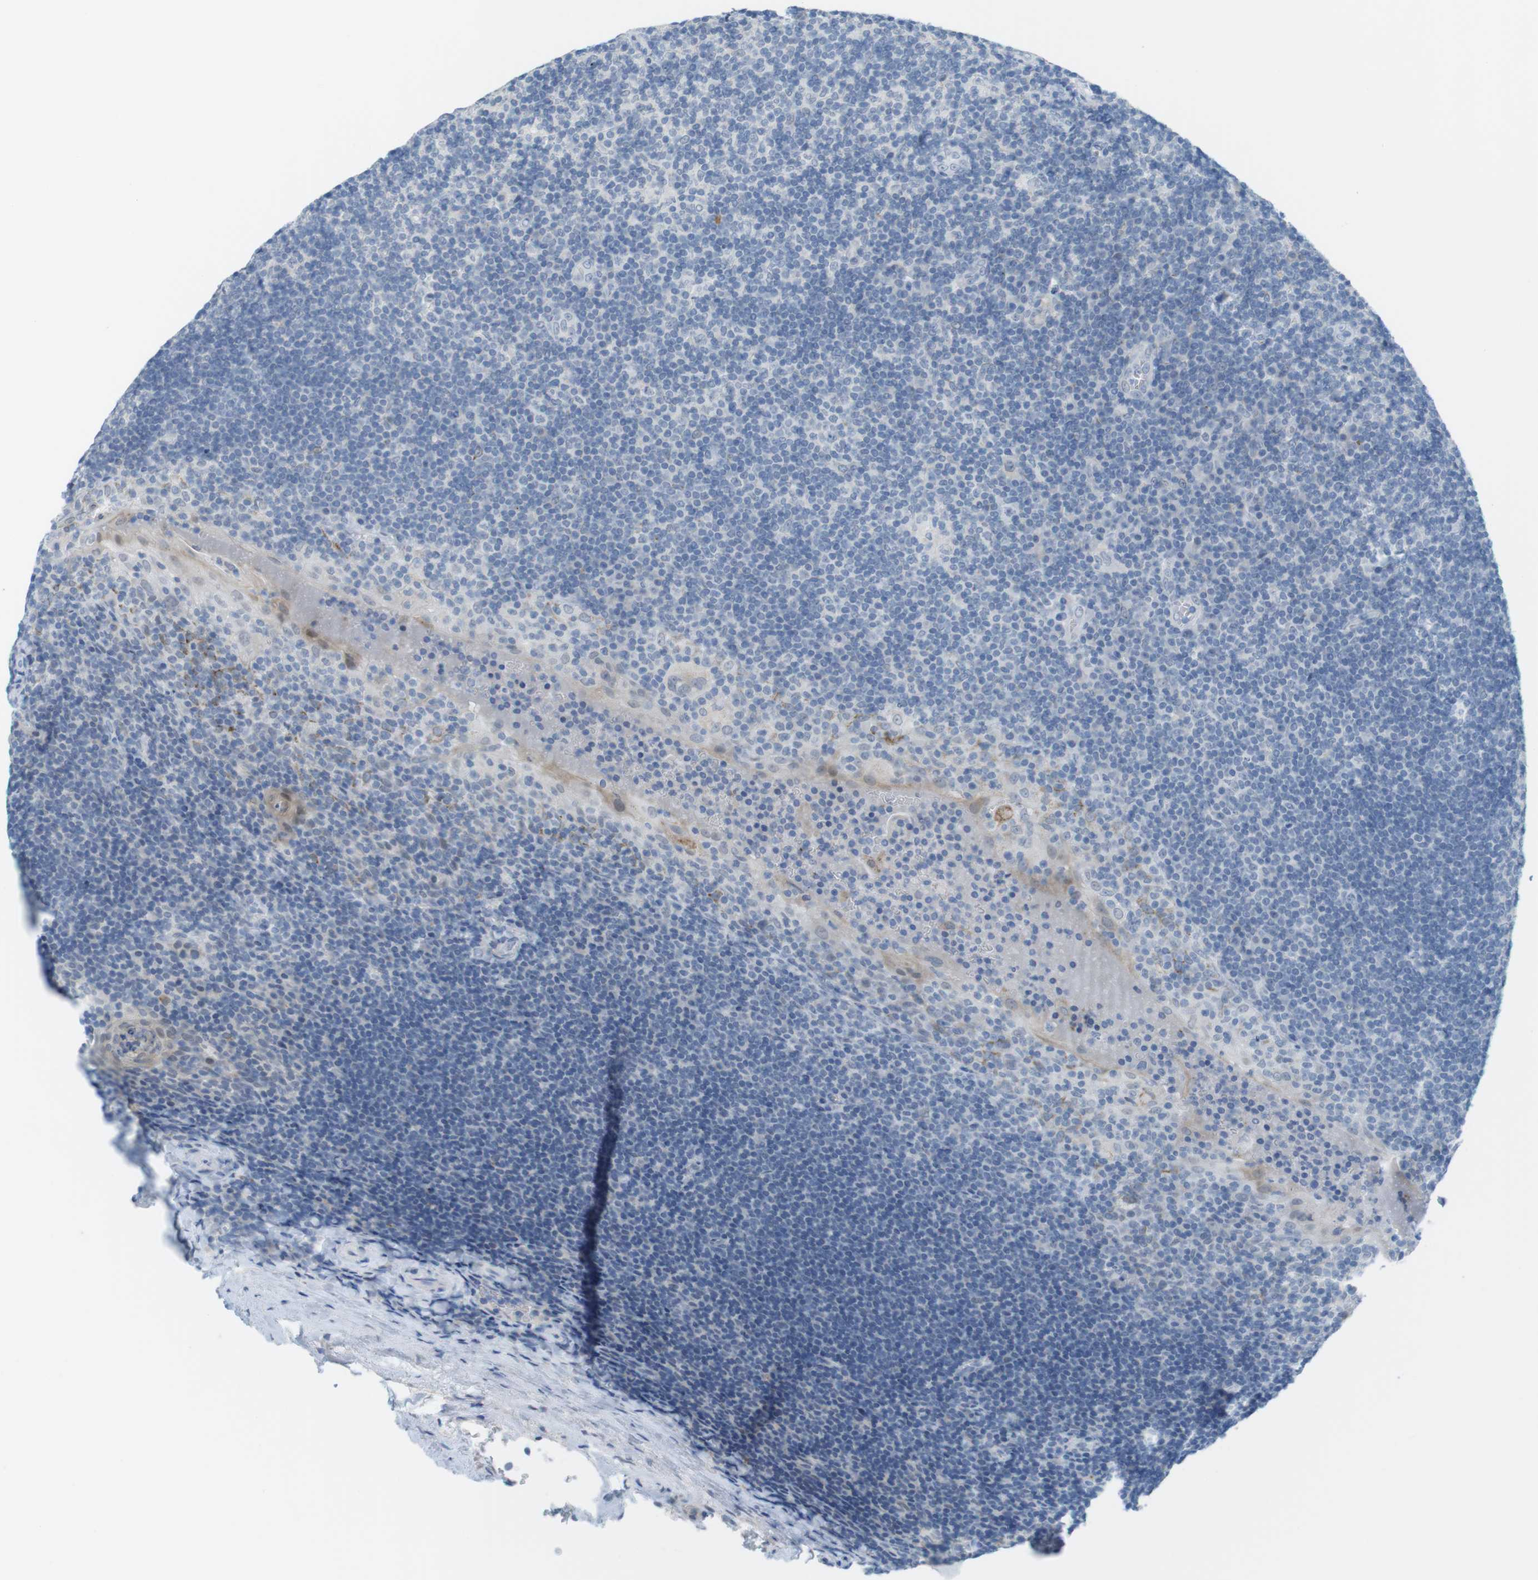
{"staining": {"intensity": "negative", "quantity": "none", "location": "none"}, "tissue": "tonsil", "cell_type": "Germinal center cells", "image_type": "normal", "snomed": [{"axis": "morphology", "description": "Normal tissue, NOS"}, {"axis": "topography", "description": "Tonsil"}], "caption": "This is an immunohistochemistry (IHC) micrograph of benign tonsil. There is no staining in germinal center cells.", "gene": "YIPF1", "patient": {"sex": "male", "age": 37}}